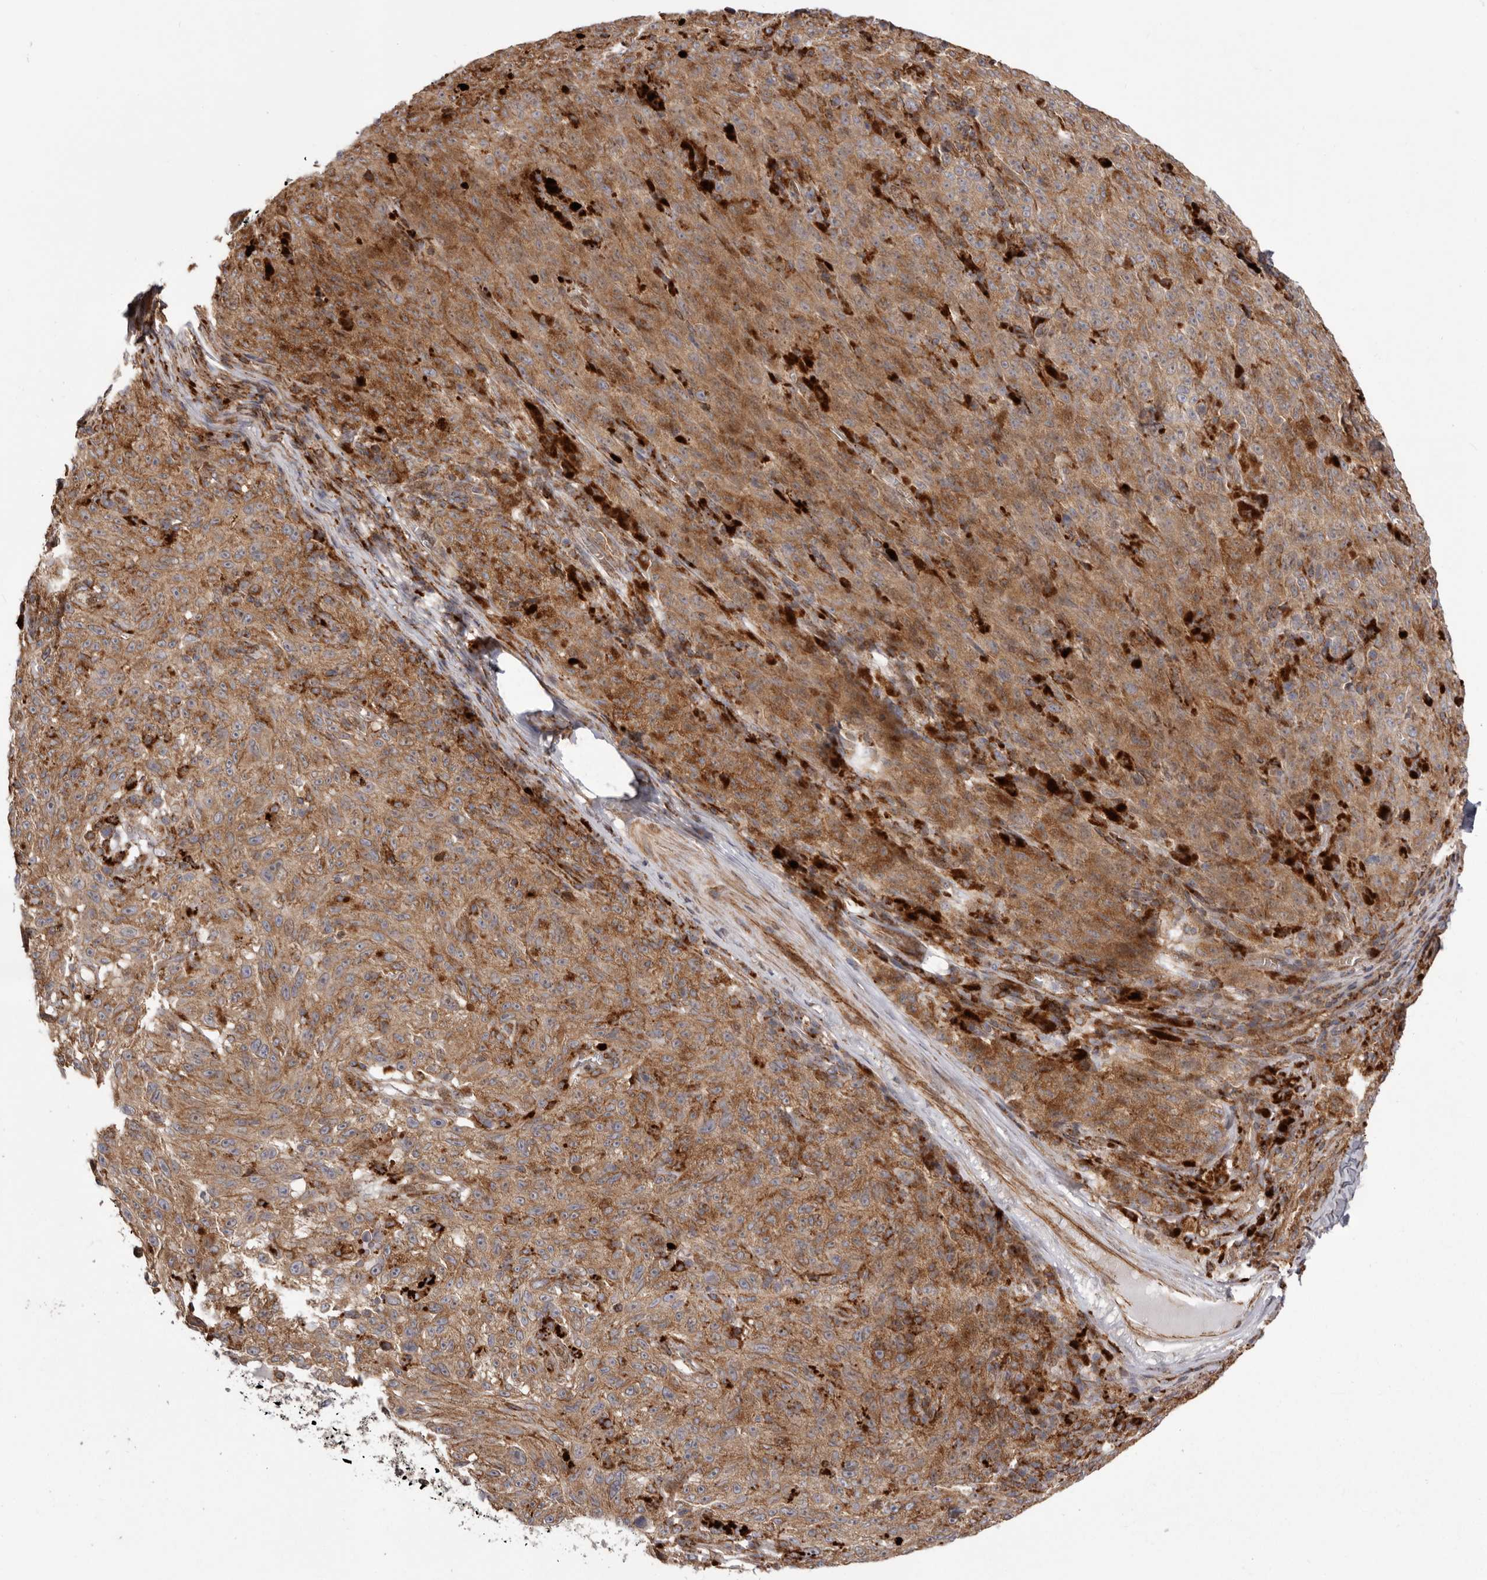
{"staining": {"intensity": "moderate", "quantity": ">75%", "location": "cytoplasmic/membranous"}, "tissue": "melanoma", "cell_type": "Tumor cells", "image_type": "cancer", "snomed": [{"axis": "morphology", "description": "Malignant melanoma, NOS"}, {"axis": "topography", "description": "Skin"}], "caption": "A medium amount of moderate cytoplasmic/membranous staining is seen in about >75% of tumor cells in melanoma tissue.", "gene": "NUP43", "patient": {"sex": "female", "age": 82}}